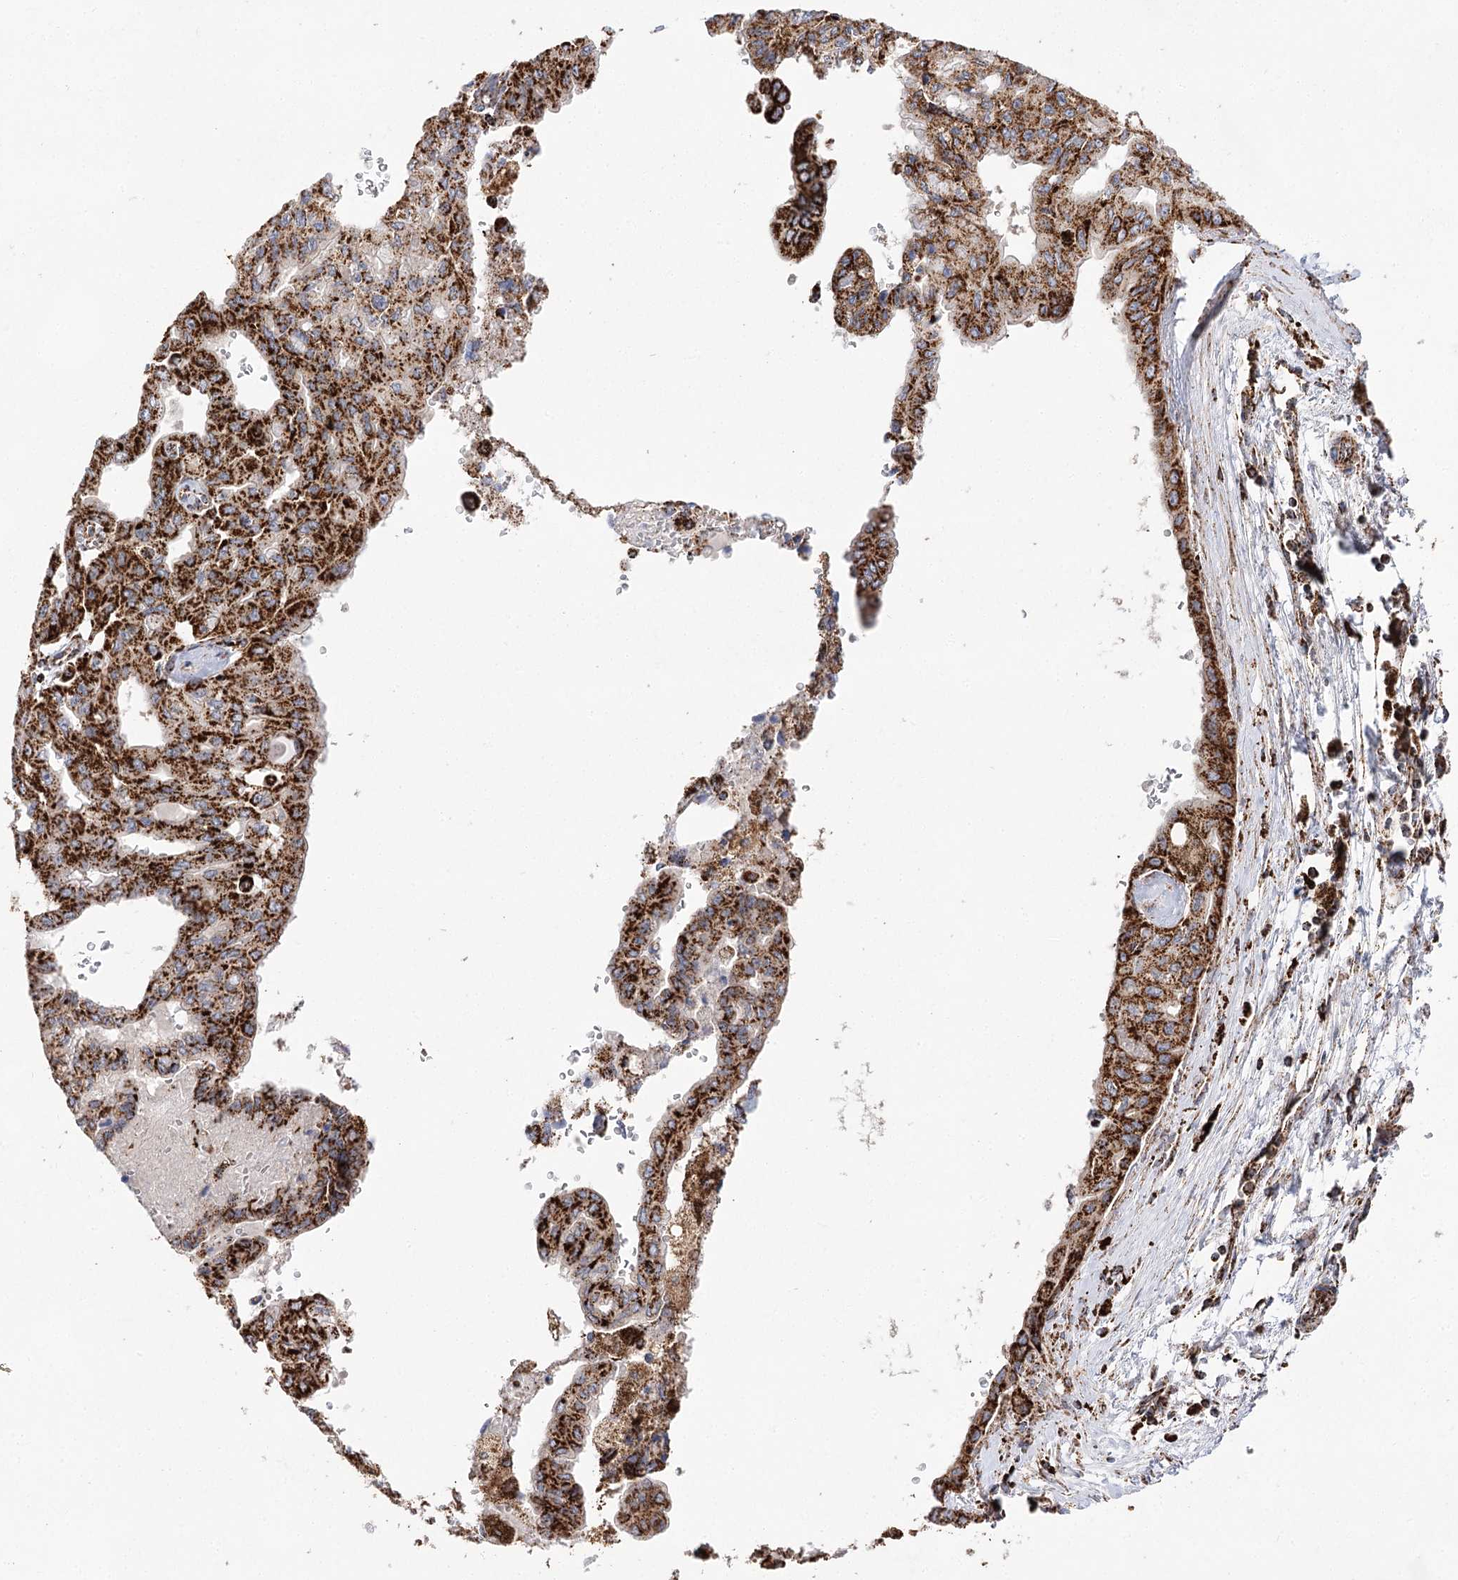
{"staining": {"intensity": "strong", "quantity": ">75%", "location": "cytoplasmic/membranous"}, "tissue": "pancreatic cancer", "cell_type": "Tumor cells", "image_type": "cancer", "snomed": [{"axis": "morphology", "description": "Adenocarcinoma, NOS"}, {"axis": "topography", "description": "Pancreas"}], "caption": "DAB immunohistochemical staining of human pancreatic adenocarcinoma shows strong cytoplasmic/membranous protein positivity in about >75% of tumor cells.", "gene": "NADK2", "patient": {"sex": "male", "age": 51}}